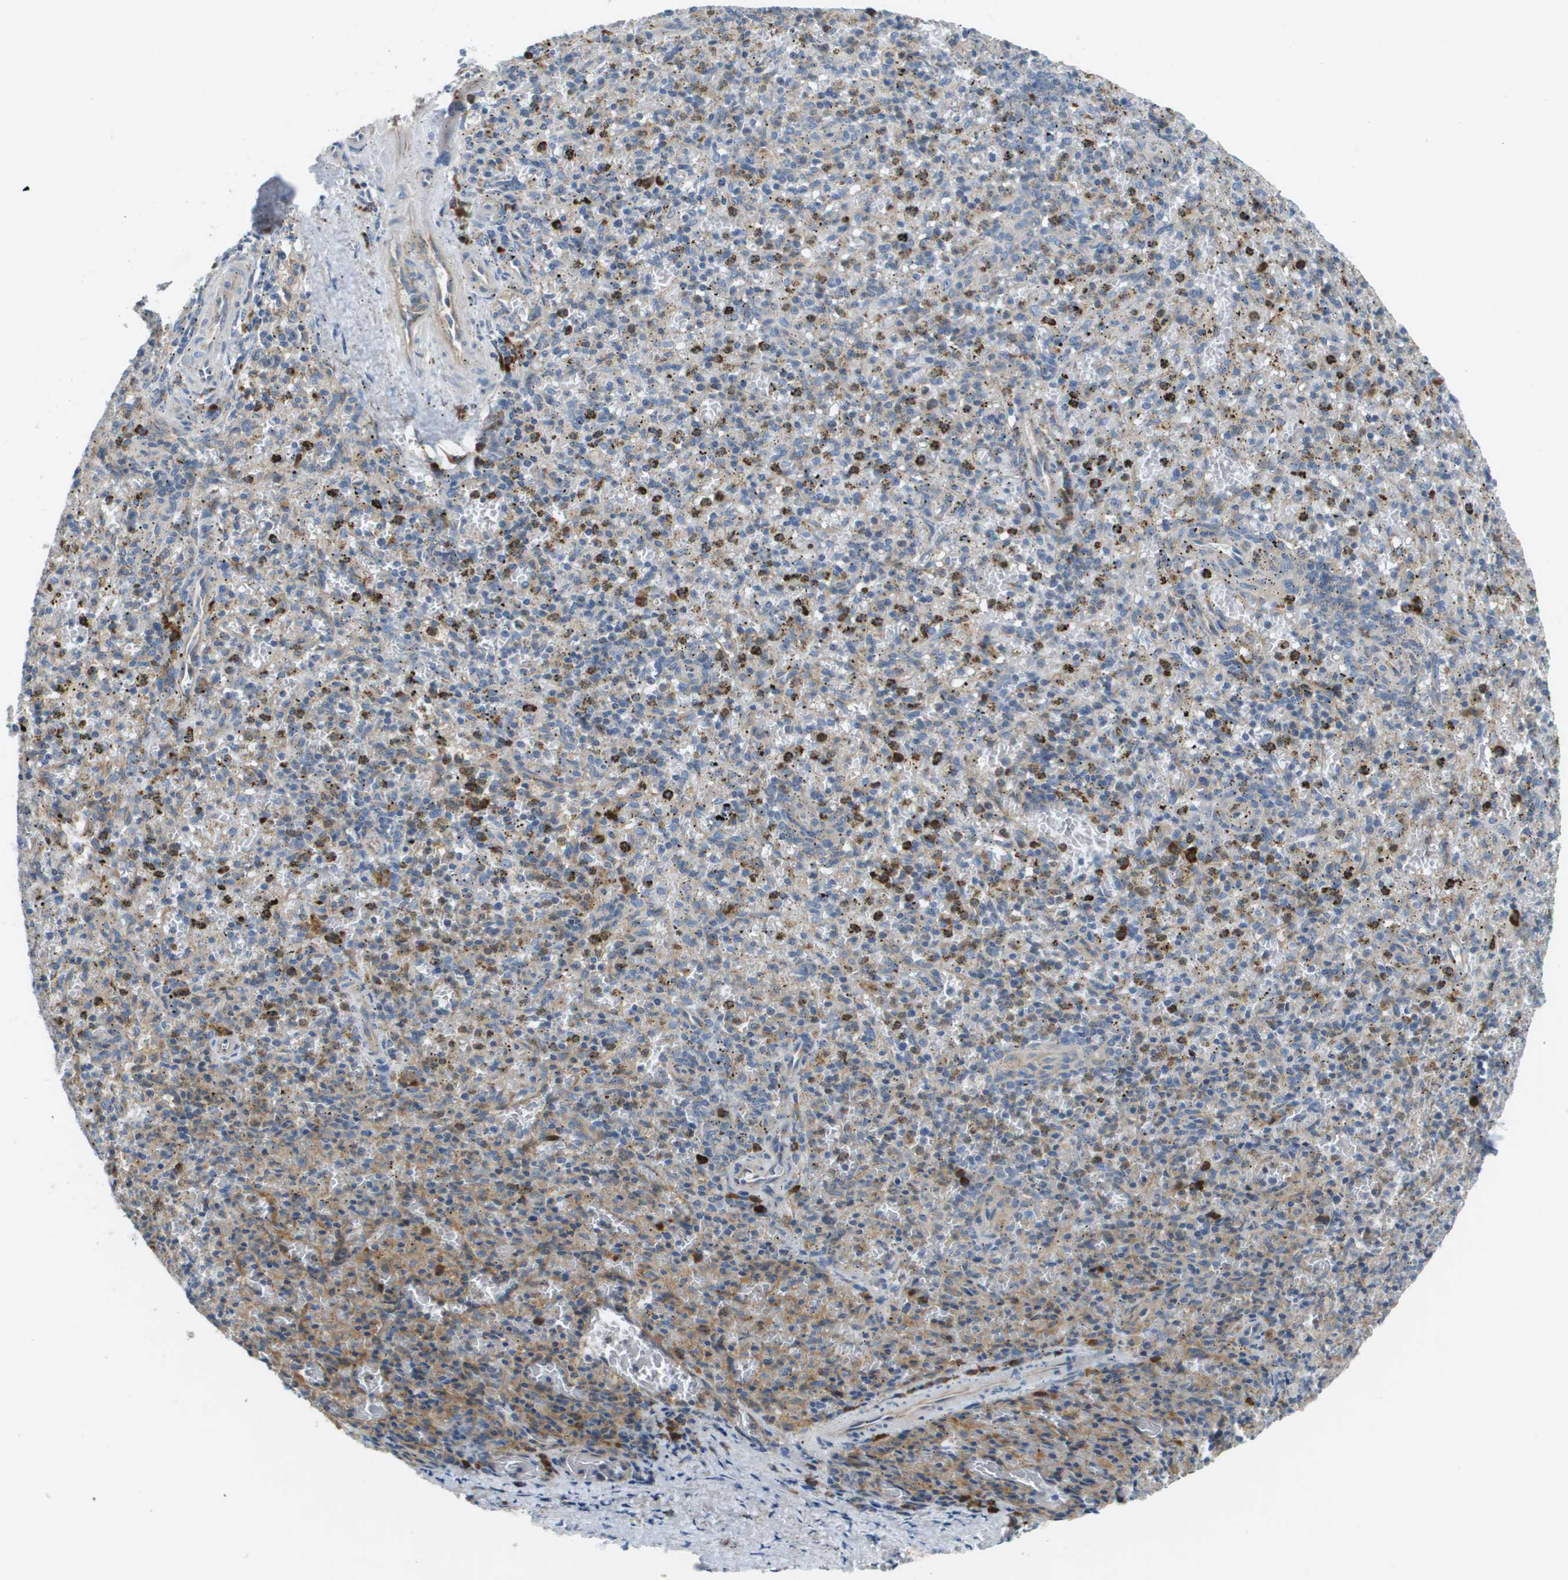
{"staining": {"intensity": "strong", "quantity": "<25%", "location": "cytoplasmic/membranous"}, "tissue": "spleen", "cell_type": "Cells in red pulp", "image_type": "normal", "snomed": [{"axis": "morphology", "description": "Normal tissue, NOS"}, {"axis": "topography", "description": "Spleen"}], "caption": "Cells in red pulp demonstrate medium levels of strong cytoplasmic/membranous staining in about <25% of cells in benign spleen. Using DAB (3,3'-diaminobenzidine) (brown) and hematoxylin (blue) stains, captured at high magnification using brightfield microscopy.", "gene": "CASP10", "patient": {"sex": "male", "age": 72}}